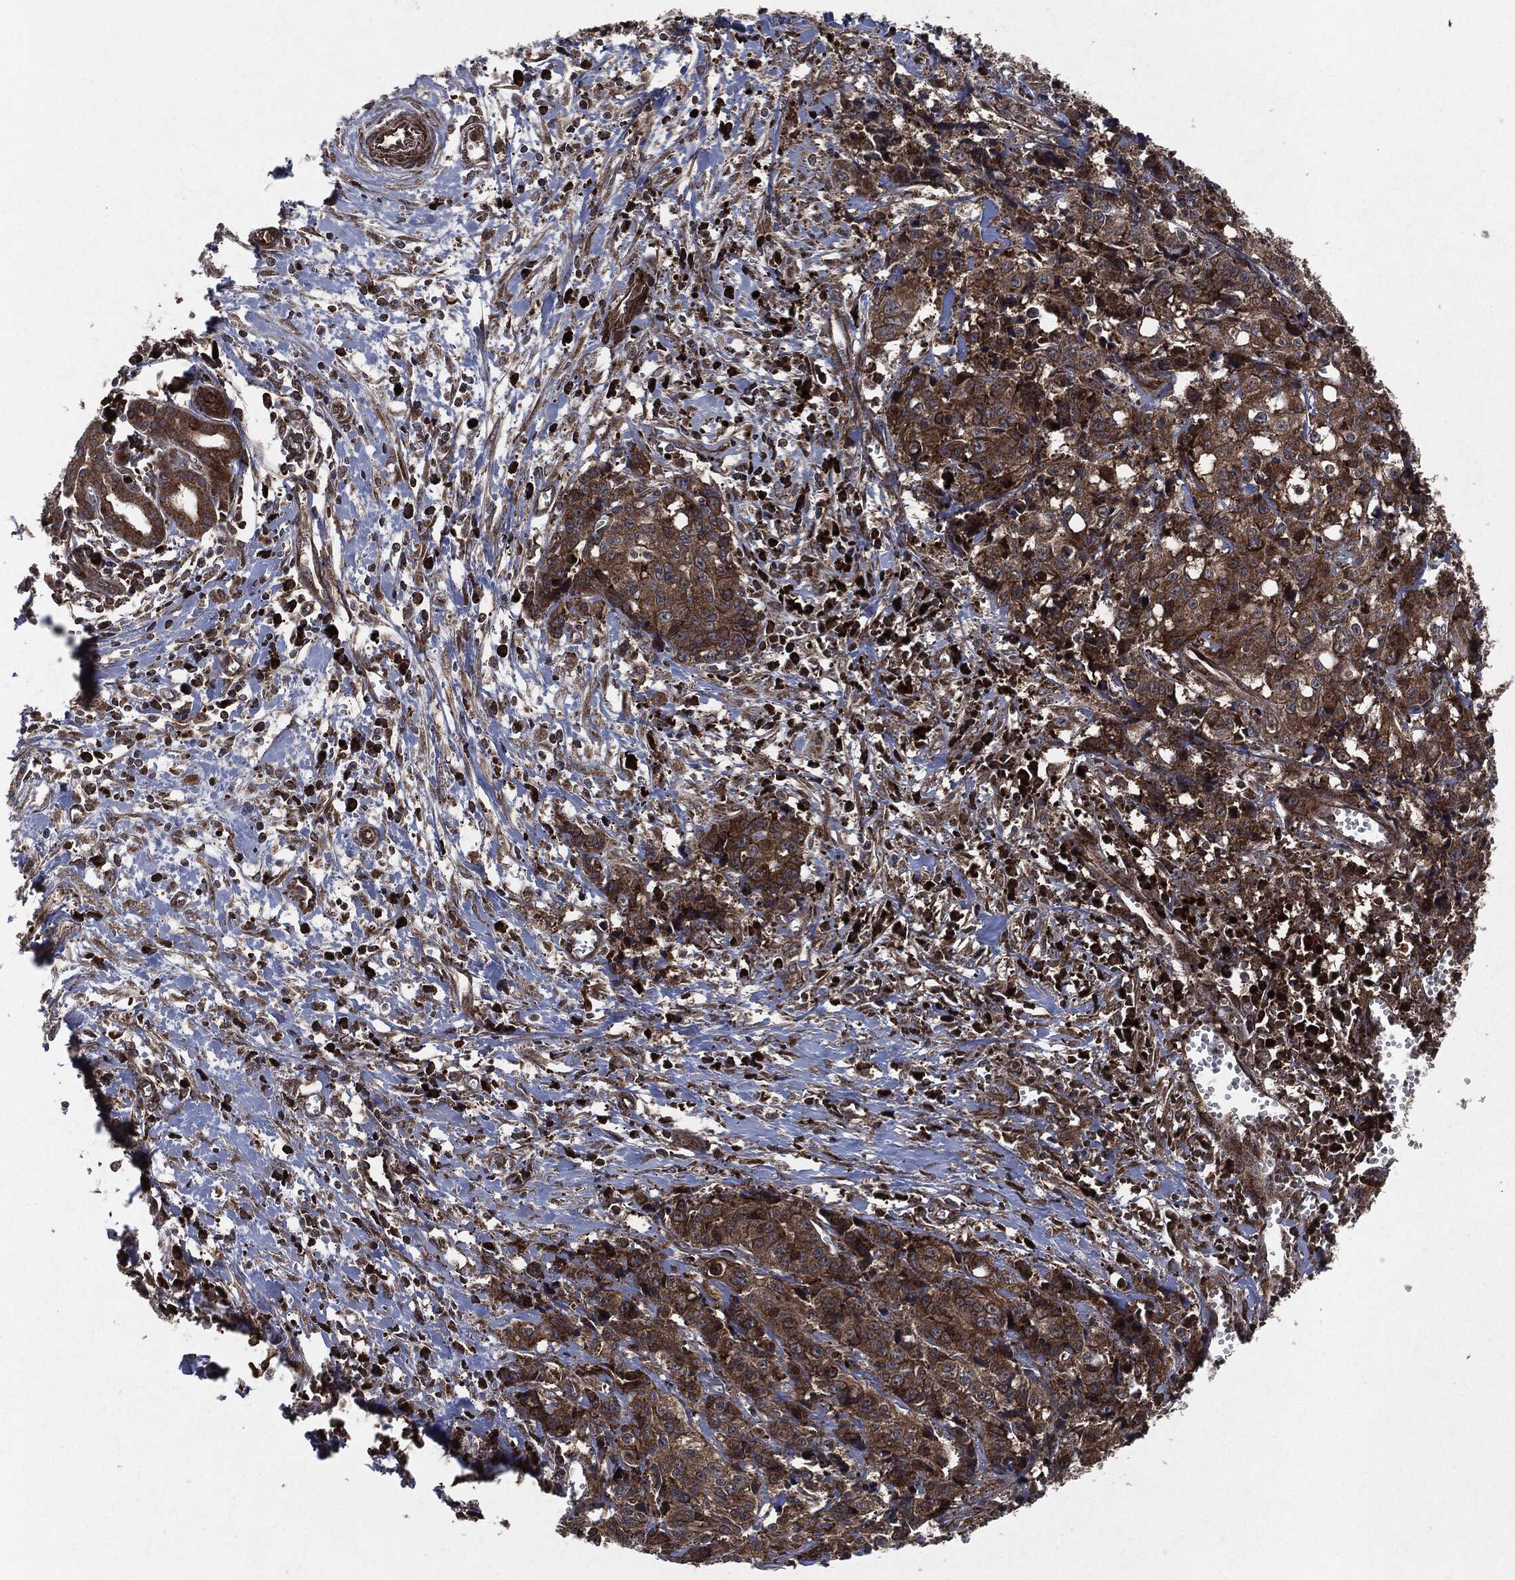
{"staining": {"intensity": "strong", "quantity": ">75%", "location": "cytoplasmic/membranous"}, "tissue": "pancreatic cancer", "cell_type": "Tumor cells", "image_type": "cancer", "snomed": [{"axis": "morphology", "description": "Adenocarcinoma, NOS"}, {"axis": "topography", "description": "Pancreas"}], "caption": "High-magnification brightfield microscopy of adenocarcinoma (pancreatic) stained with DAB (brown) and counterstained with hematoxylin (blue). tumor cells exhibit strong cytoplasmic/membranous staining is appreciated in approximately>75% of cells.", "gene": "RAF1", "patient": {"sex": "male", "age": 64}}